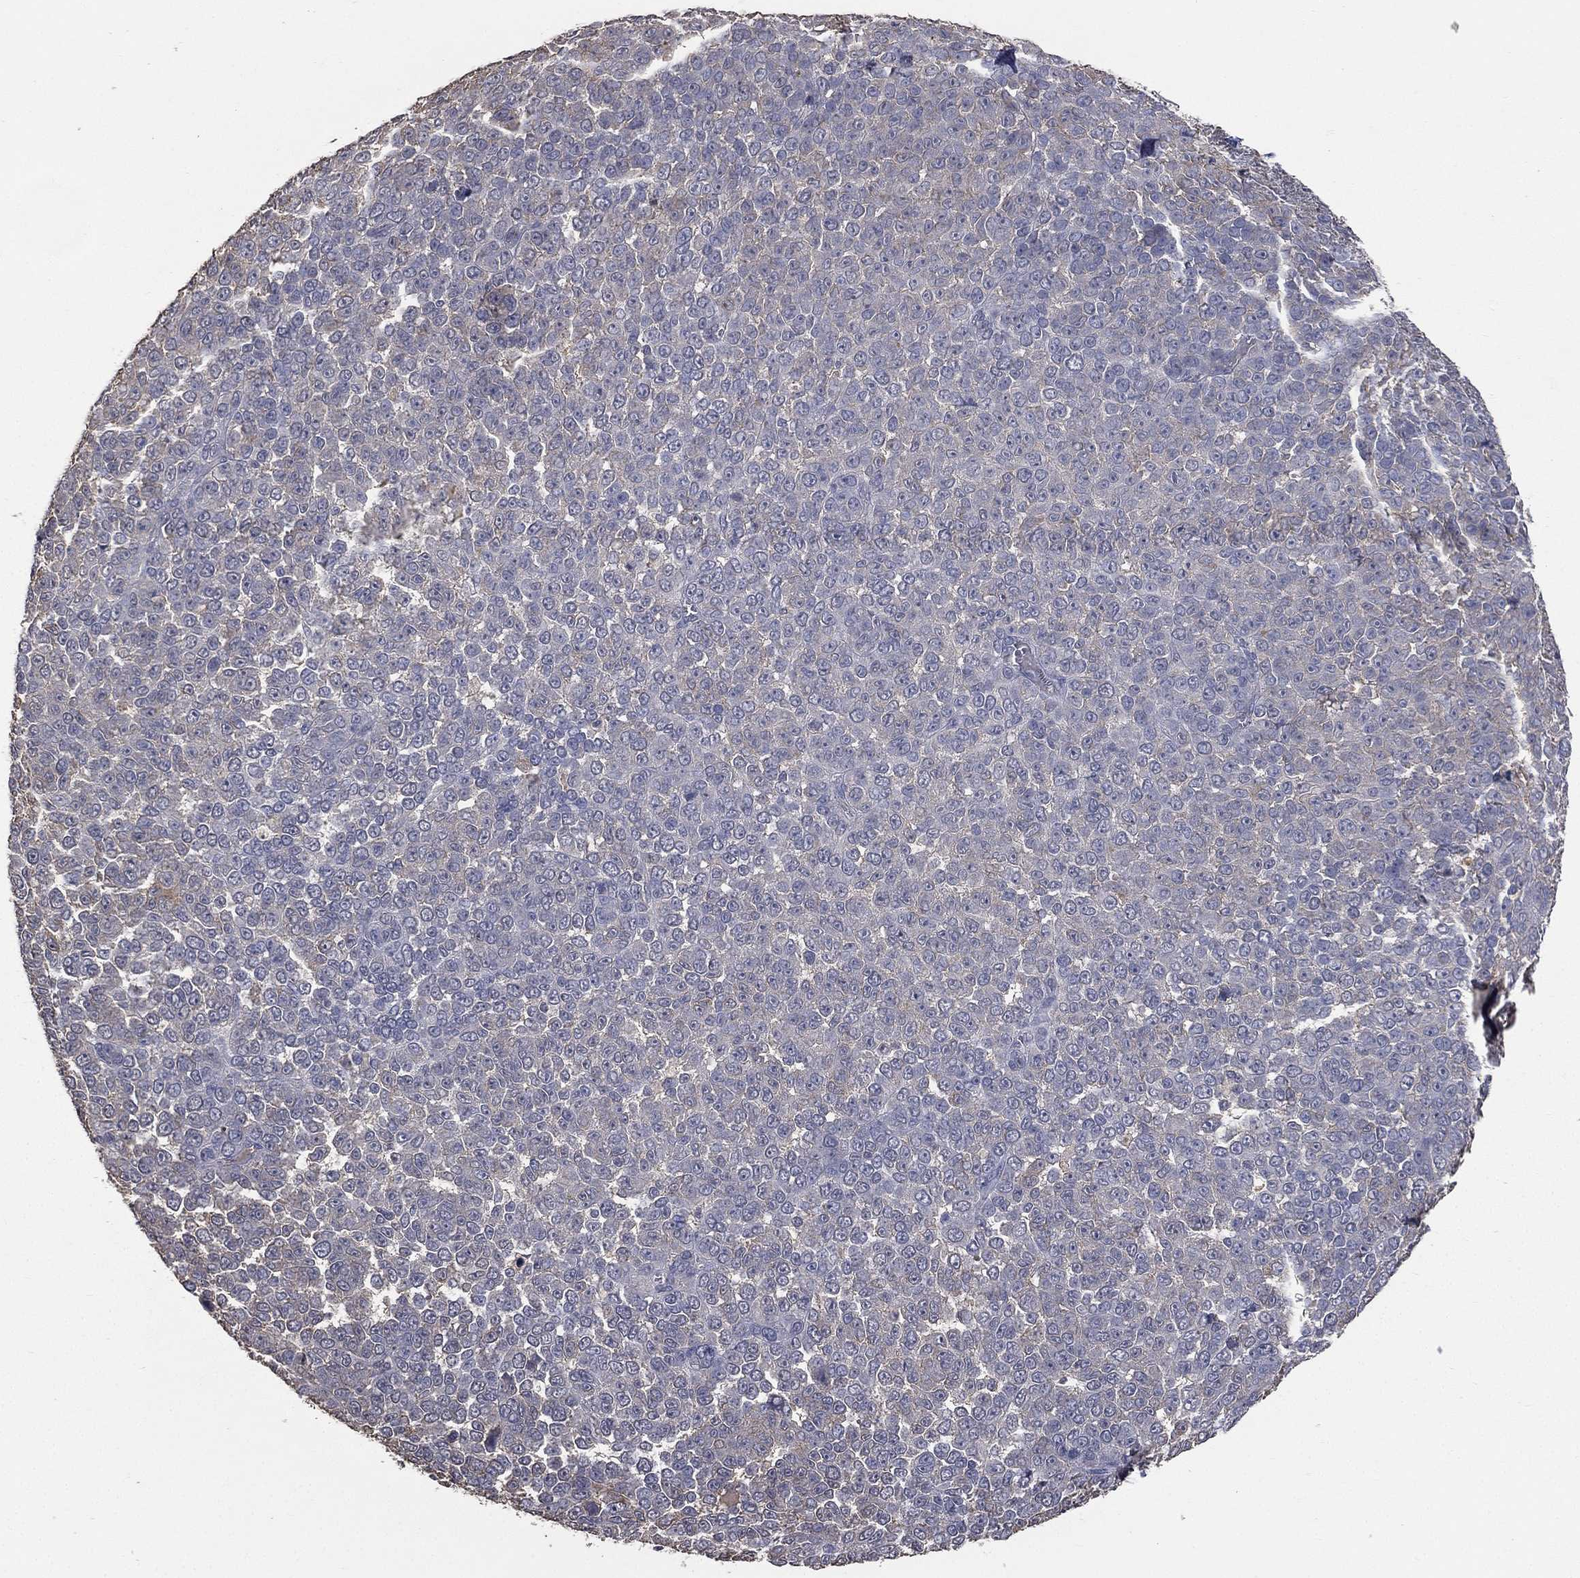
{"staining": {"intensity": "negative", "quantity": "none", "location": "none"}, "tissue": "melanoma", "cell_type": "Tumor cells", "image_type": "cancer", "snomed": [{"axis": "morphology", "description": "Malignant melanoma, NOS"}, {"axis": "topography", "description": "Skin"}], "caption": "This is an immunohistochemistry photomicrograph of human melanoma. There is no expression in tumor cells.", "gene": "SNAP25", "patient": {"sex": "female", "age": 95}}